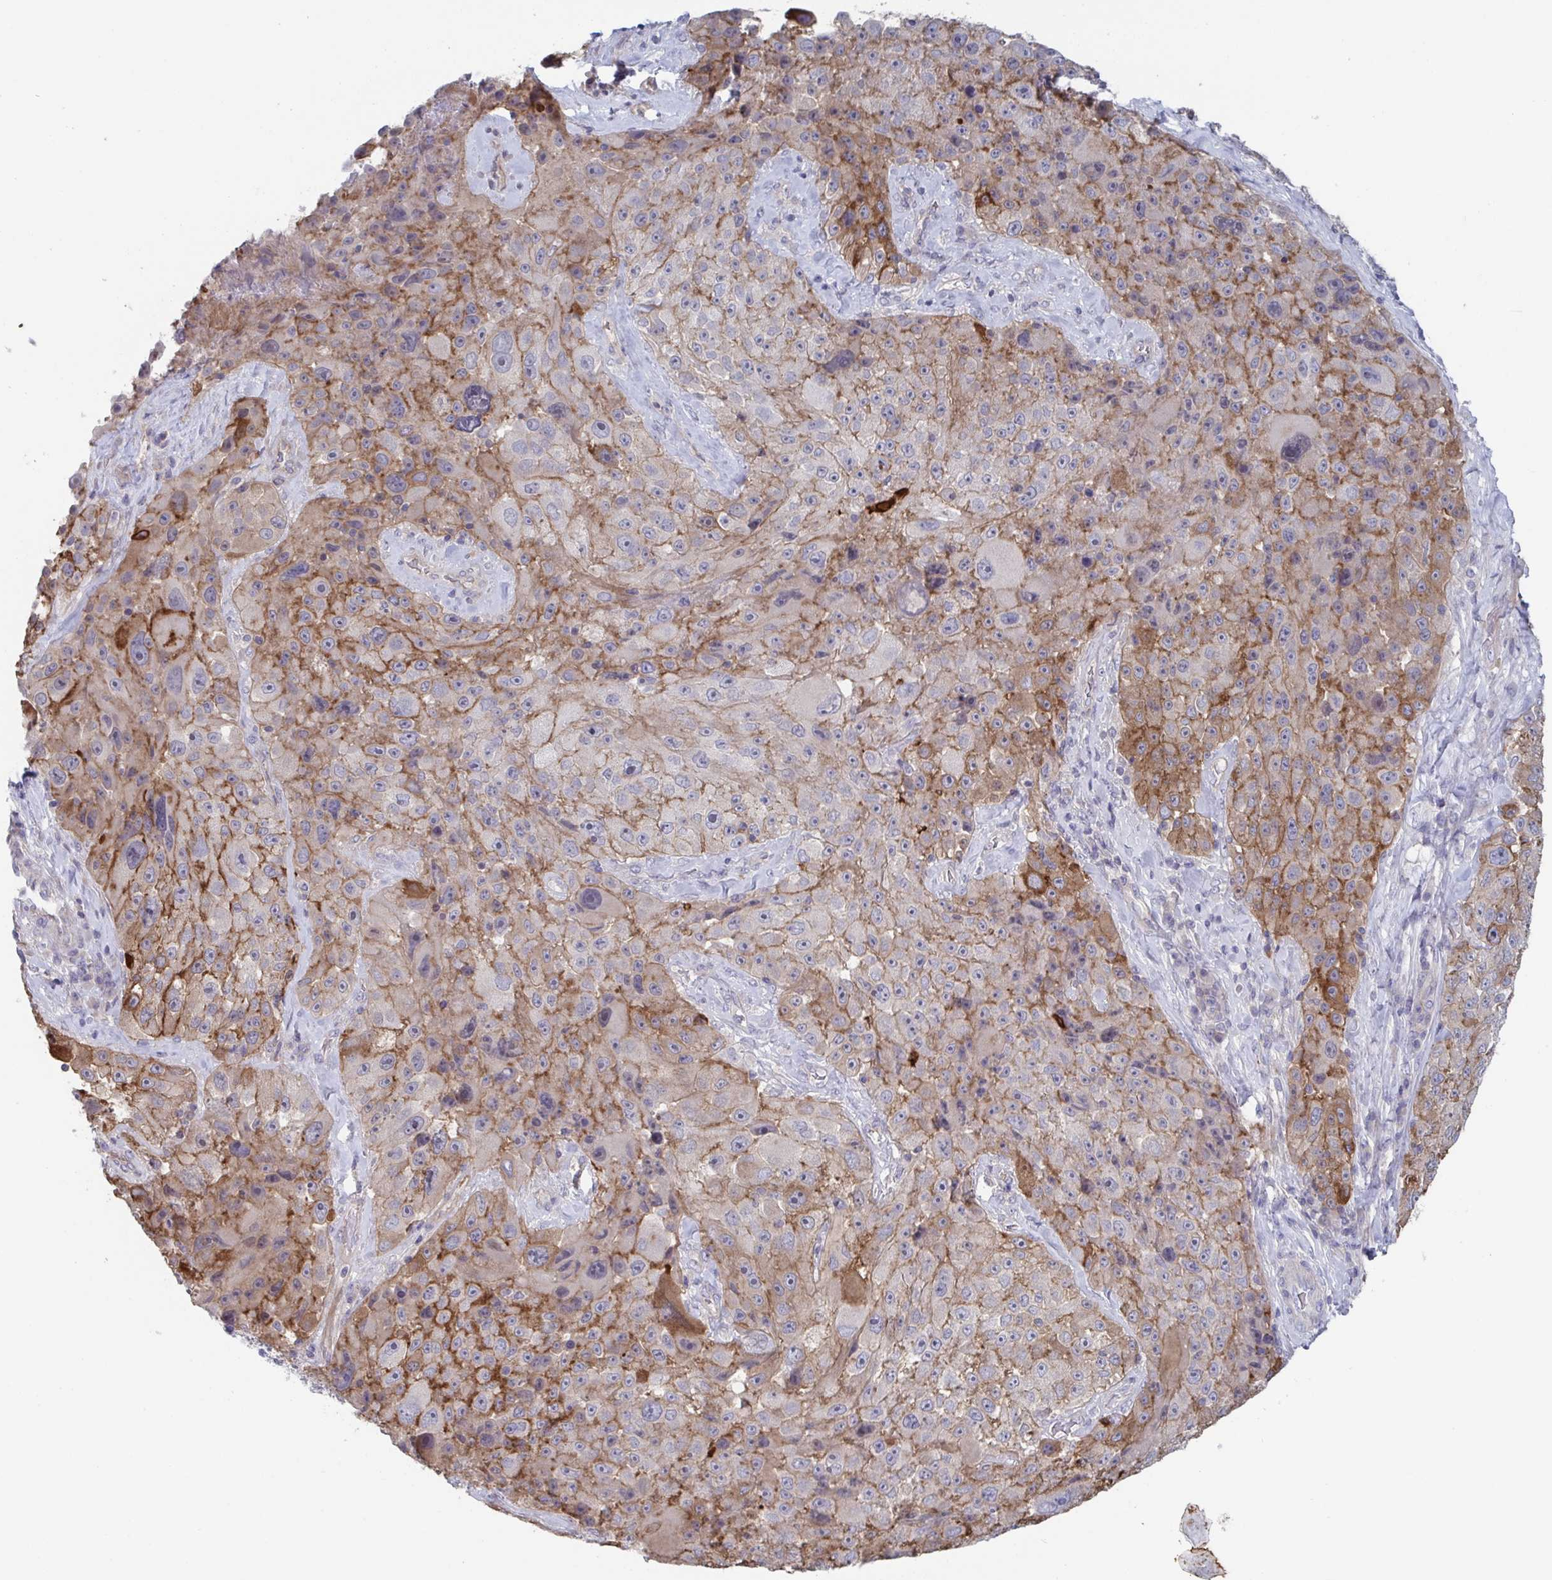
{"staining": {"intensity": "moderate", "quantity": "25%-75%", "location": "cytoplasmic/membranous"}, "tissue": "melanoma", "cell_type": "Tumor cells", "image_type": "cancer", "snomed": [{"axis": "morphology", "description": "Malignant melanoma, Metastatic site"}, {"axis": "topography", "description": "Lymph node"}], "caption": "This micrograph displays immunohistochemistry (IHC) staining of human malignant melanoma (metastatic site), with medium moderate cytoplasmic/membranous positivity in approximately 25%-75% of tumor cells.", "gene": "STK26", "patient": {"sex": "male", "age": 62}}